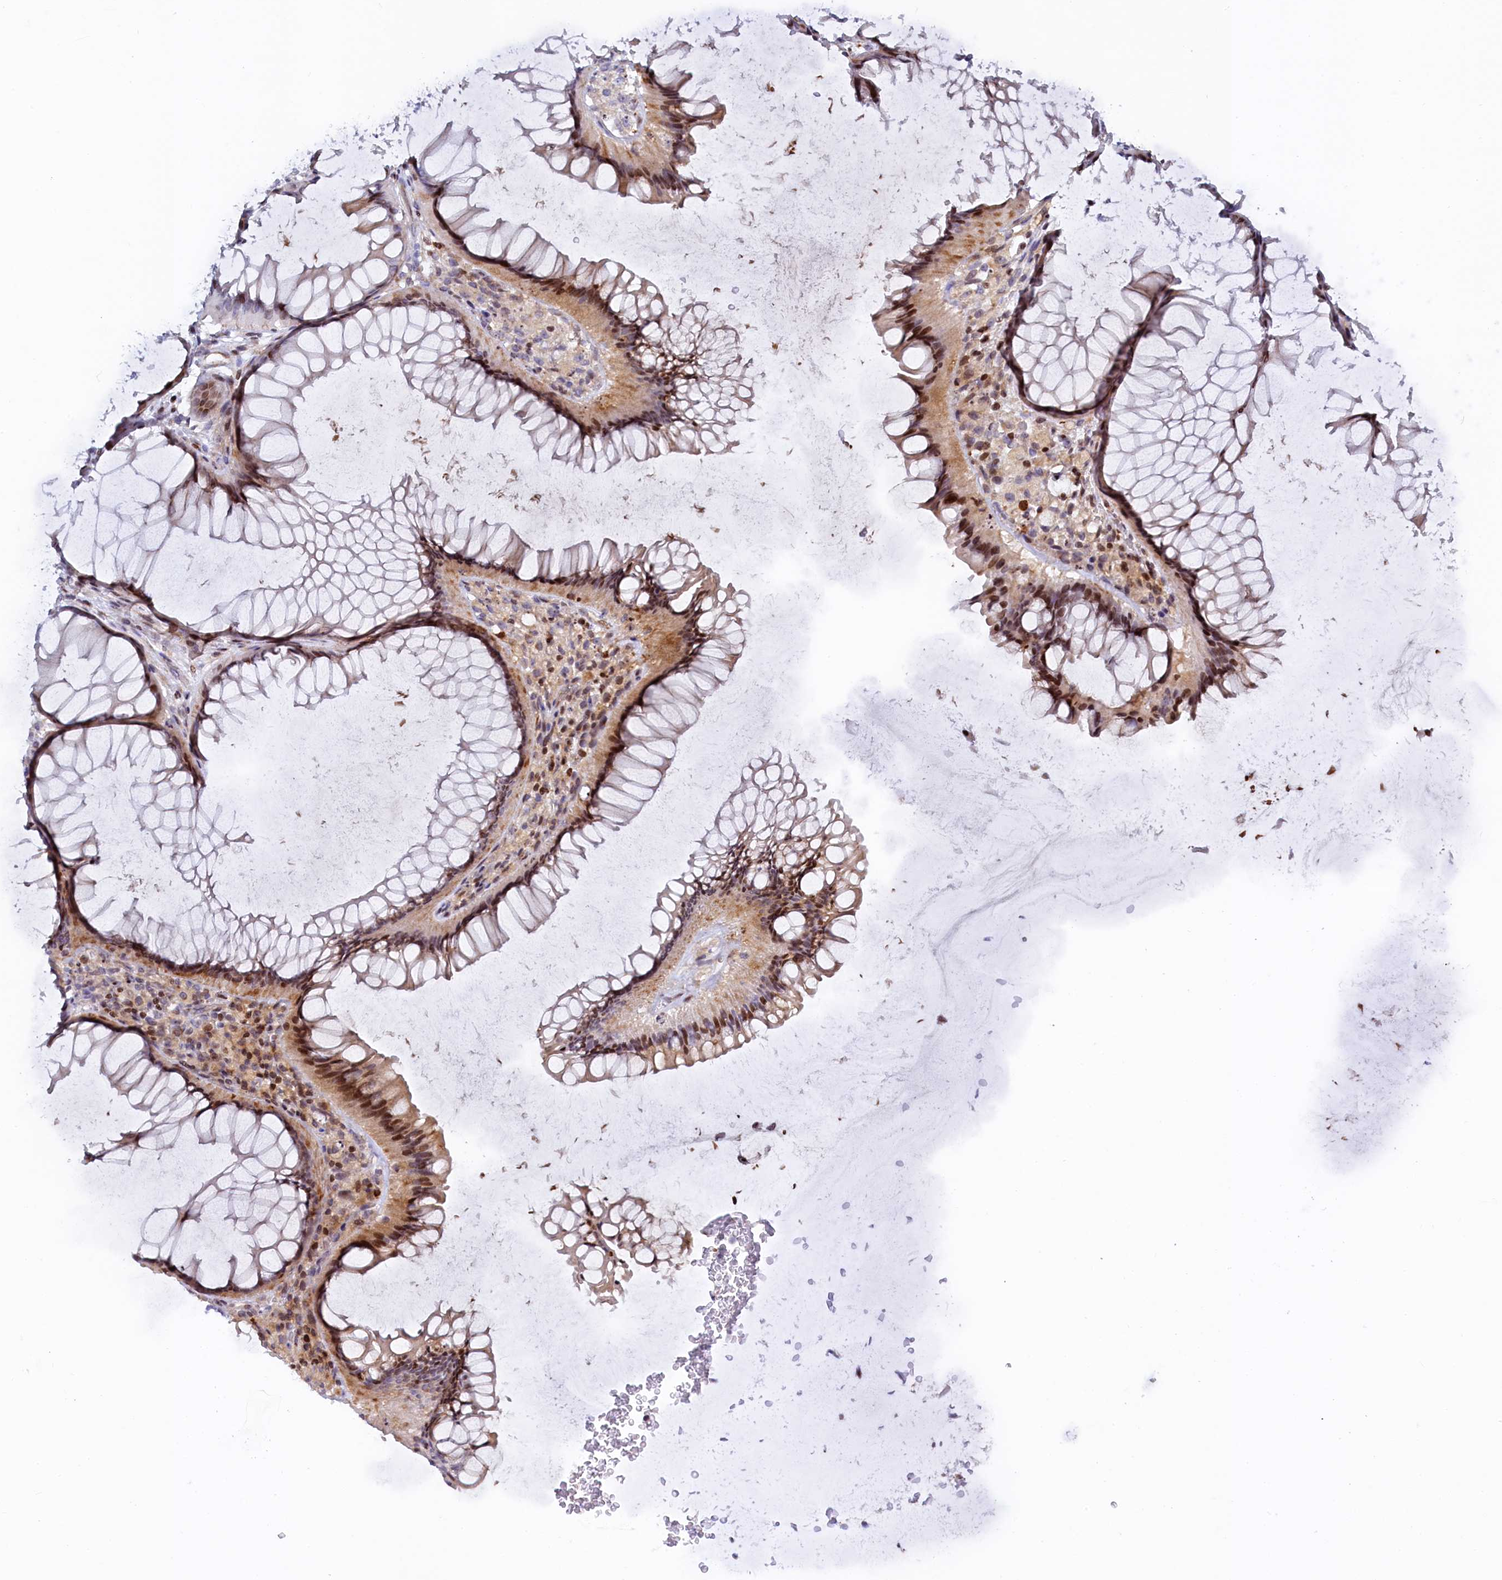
{"staining": {"intensity": "moderate", "quantity": ">75%", "location": "cytoplasmic/membranous"}, "tissue": "colon", "cell_type": "Endothelial cells", "image_type": "normal", "snomed": [{"axis": "morphology", "description": "Normal tissue, NOS"}, {"axis": "topography", "description": "Colon"}], "caption": "Protein analysis of normal colon displays moderate cytoplasmic/membranous expression in approximately >75% of endothelial cells.", "gene": "TGDS", "patient": {"sex": "female", "age": 82}}